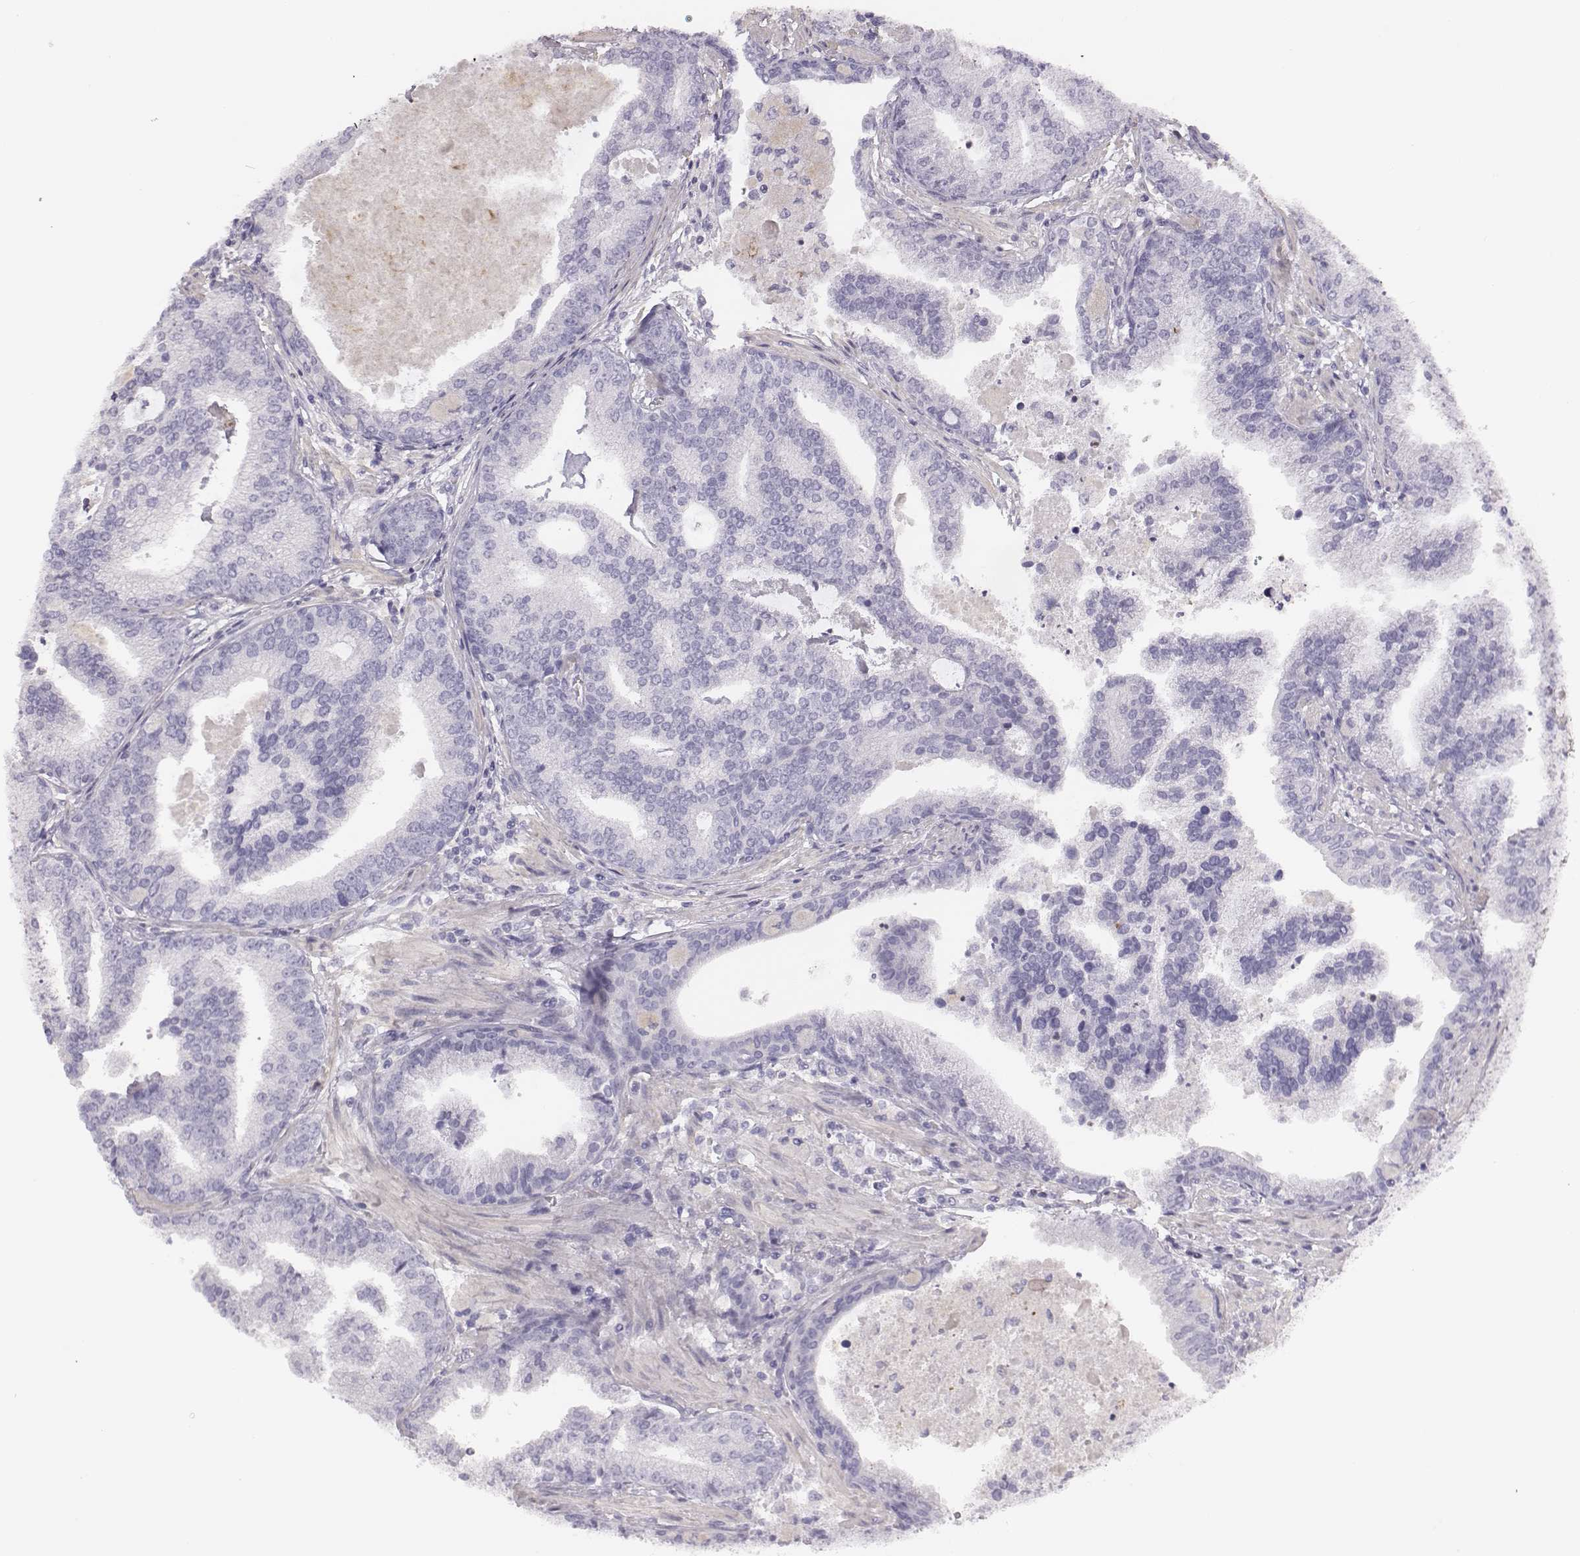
{"staining": {"intensity": "negative", "quantity": "none", "location": "none"}, "tissue": "prostate cancer", "cell_type": "Tumor cells", "image_type": "cancer", "snomed": [{"axis": "morphology", "description": "Adenocarcinoma, NOS"}, {"axis": "topography", "description": "Prostate"}], "caption": "This is an IHC histopathology image of prostate cancer. There is no positivity in tumor cells.", "gene": "ADAM7", "patient": {"sex": "male", "age": 64}}